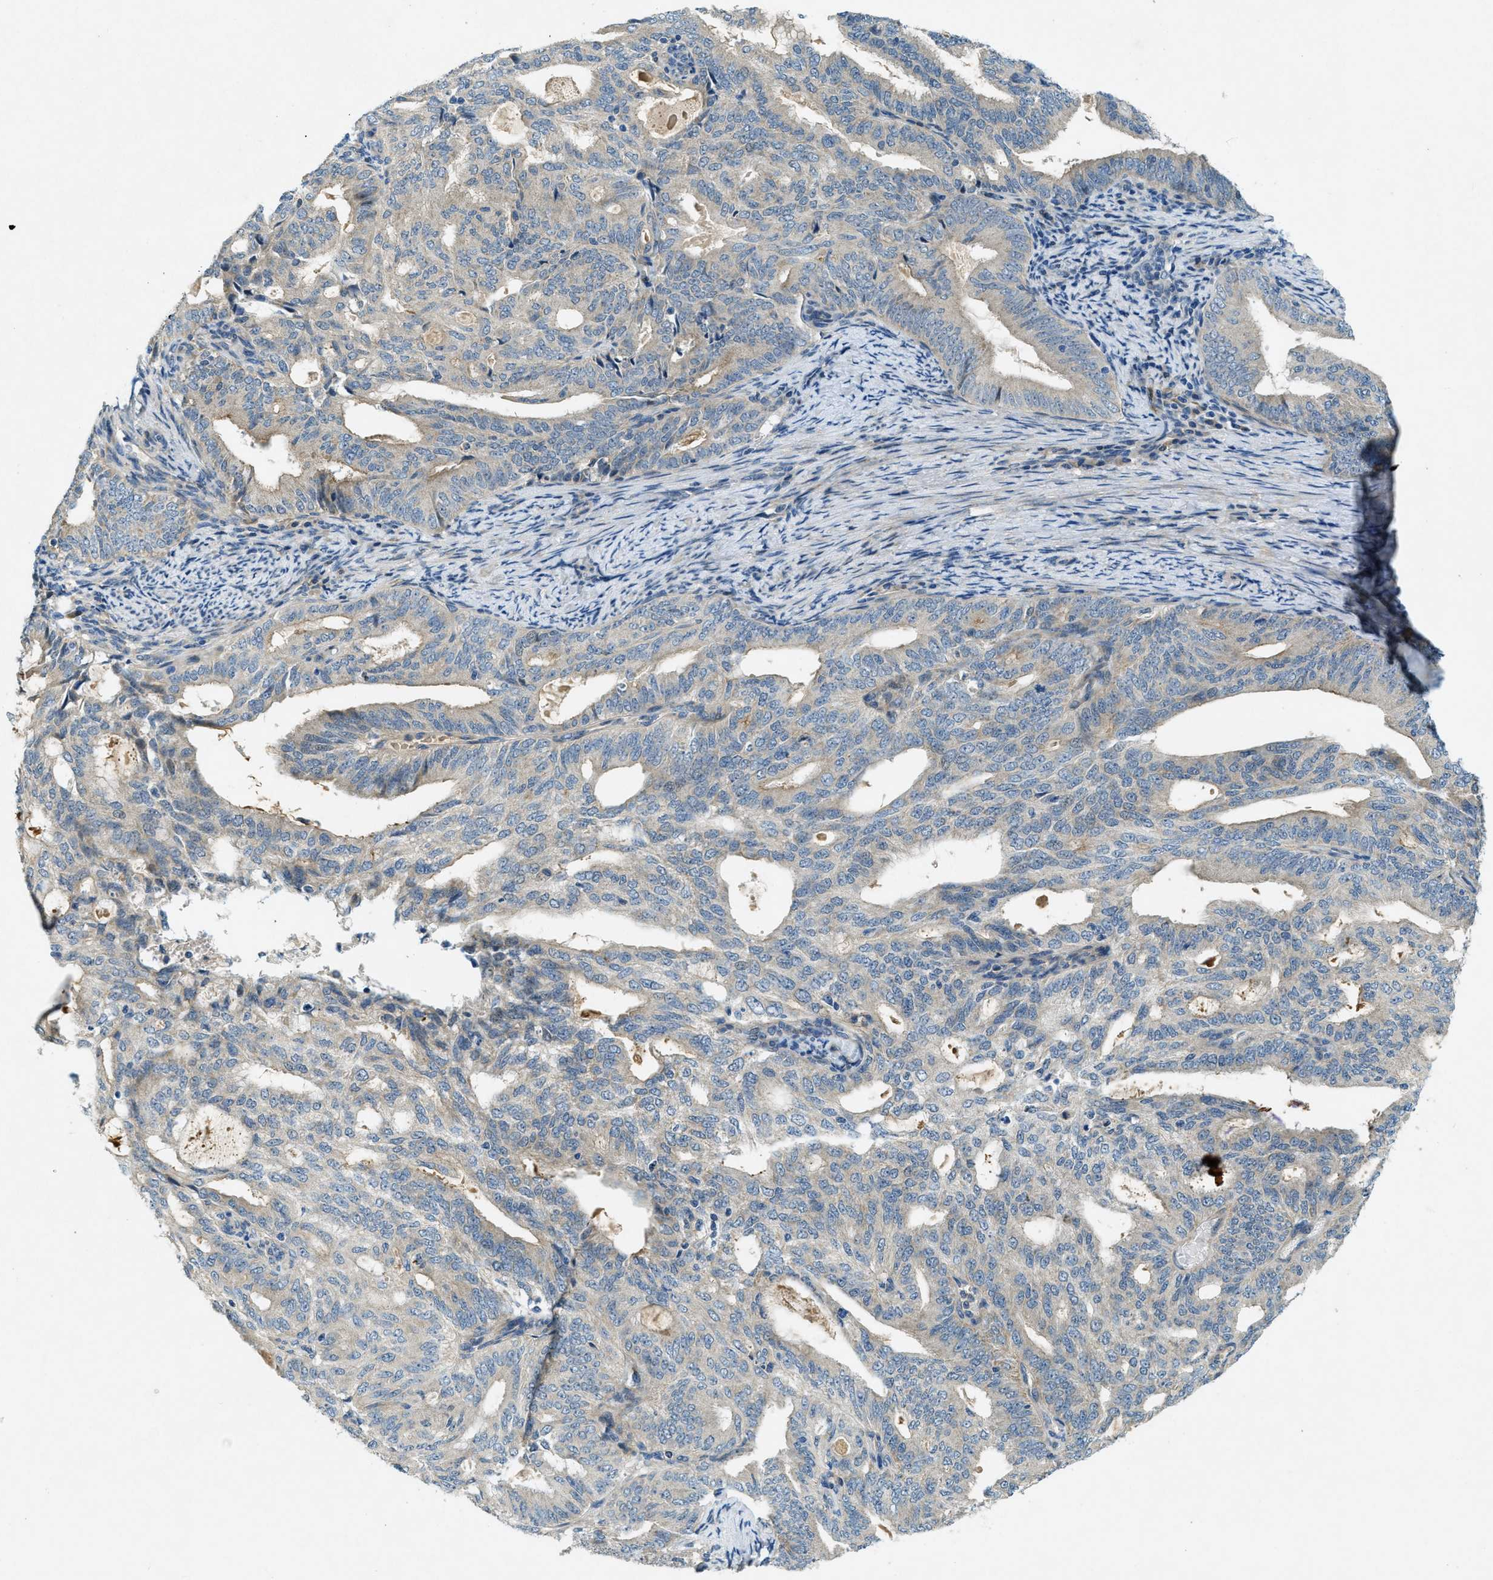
{"staining": {"intensity": "negative", "quantity": "none", "location": "none"}, "tissue": "endometrial cancer", "cell_type": "Tumor cells", "image_type": "cancer", "snomed": [{"axis": "morphology", "description": "Adenocarcinoma, NOS"}, {"axis": "topography", "description": "Endometrium"}], "caption": "Tumor cells are negative for brown protein staining in endometrial adenocarcinoma.", "gene": "SNX14", "patient": {"sex": "female", "age": 58}}